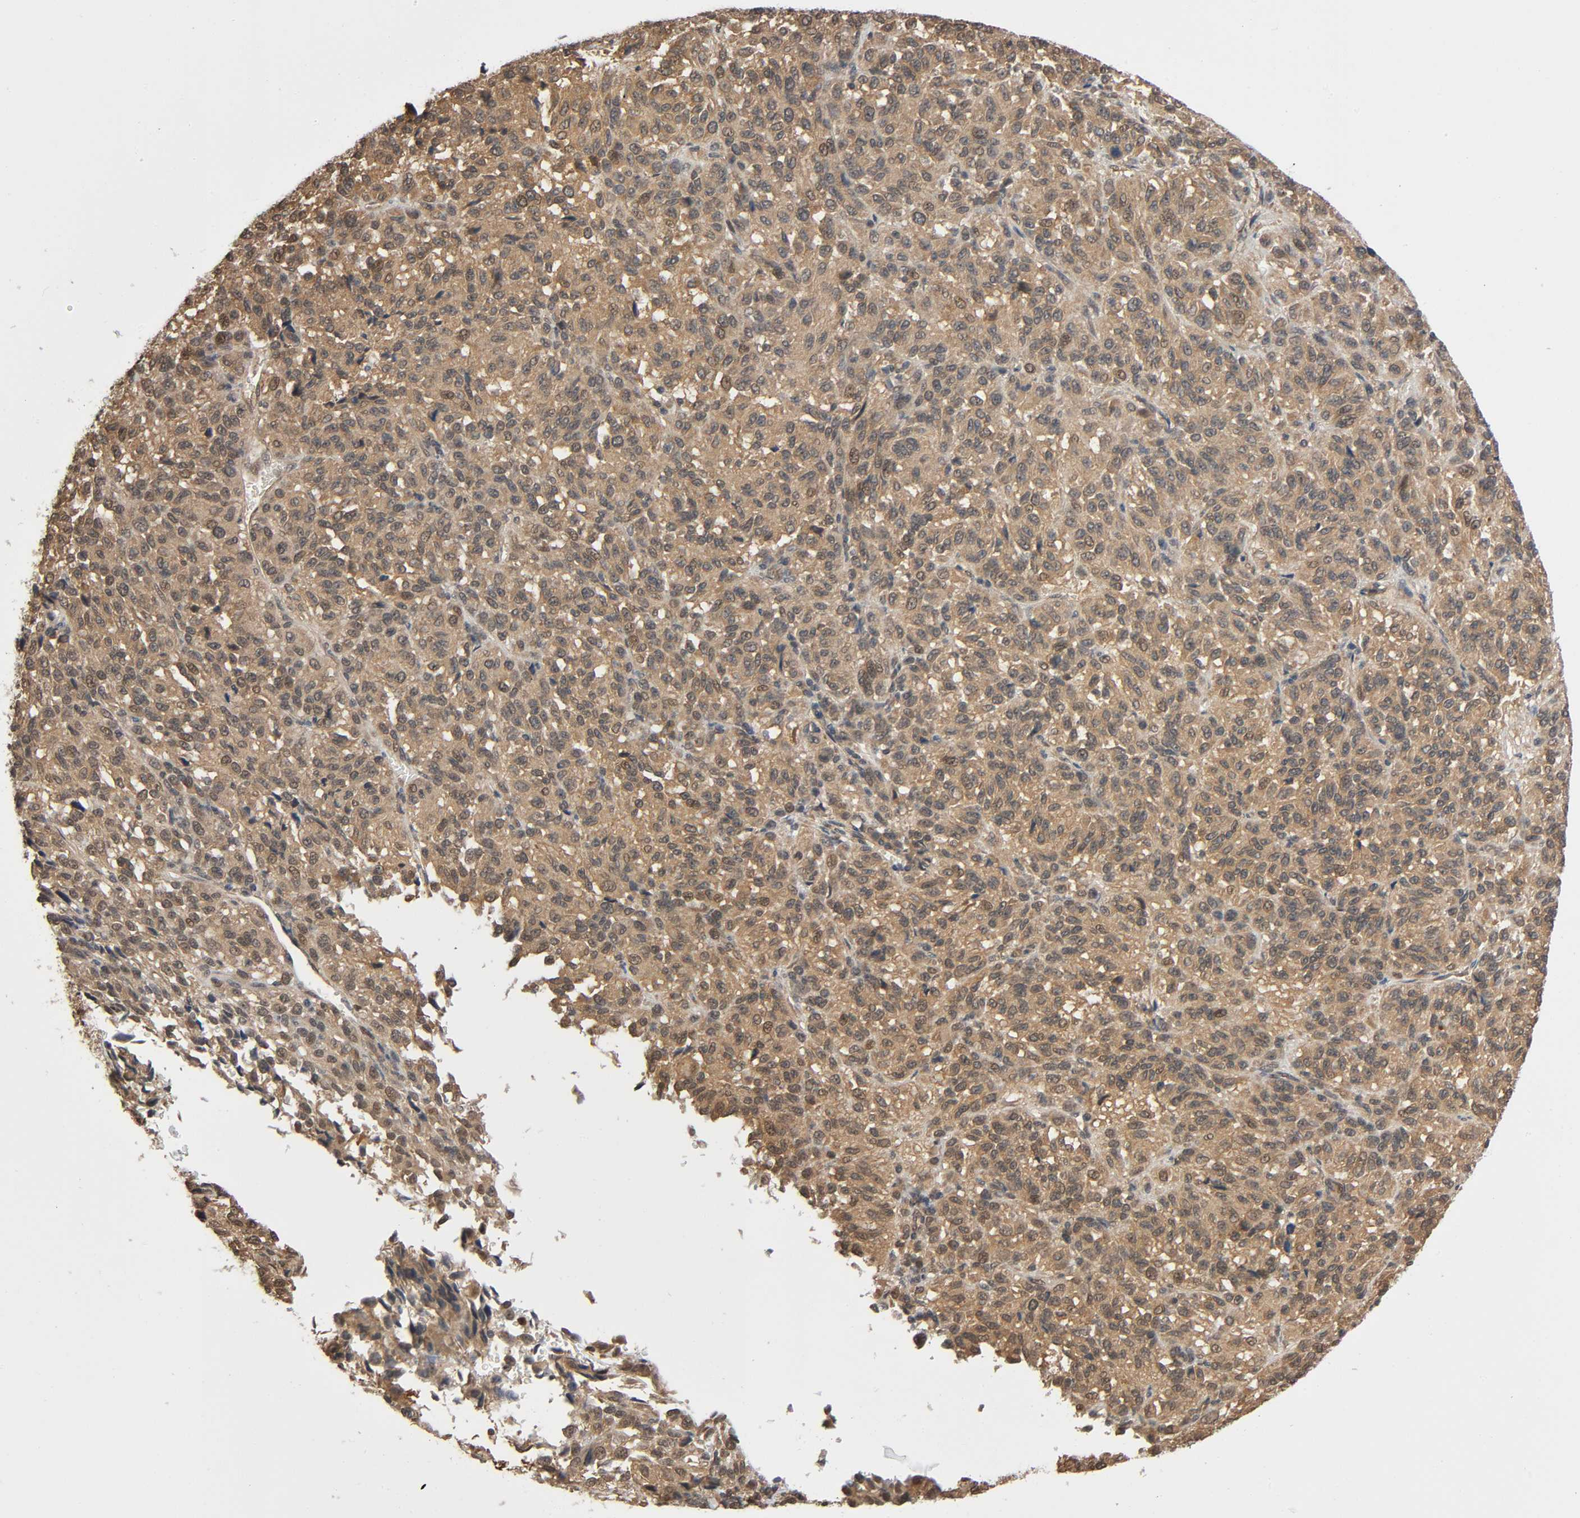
{"staining": {"intensity": "moderate", "quantity": "25%-75%", "location": "cytoplasmic/membranous,nuclear"}, "tissue": "melanoma", "cell_type": "Tumor cells", "image_type": "cancer", "snomed": [{"axis": "morphology", "description": "Malignant melanoma, Metastatic site"}, {"axis": "topography", "description": "Lung"}], "caption": "Melanoma was stained to show a protein in brown. There is medium levels of moderate cytoplasmic/membranous and nuclear expression in about 25%-75% of tumor cells.", "gene": "NEDD8", "patient": {"sex": "male", "age": 64}}